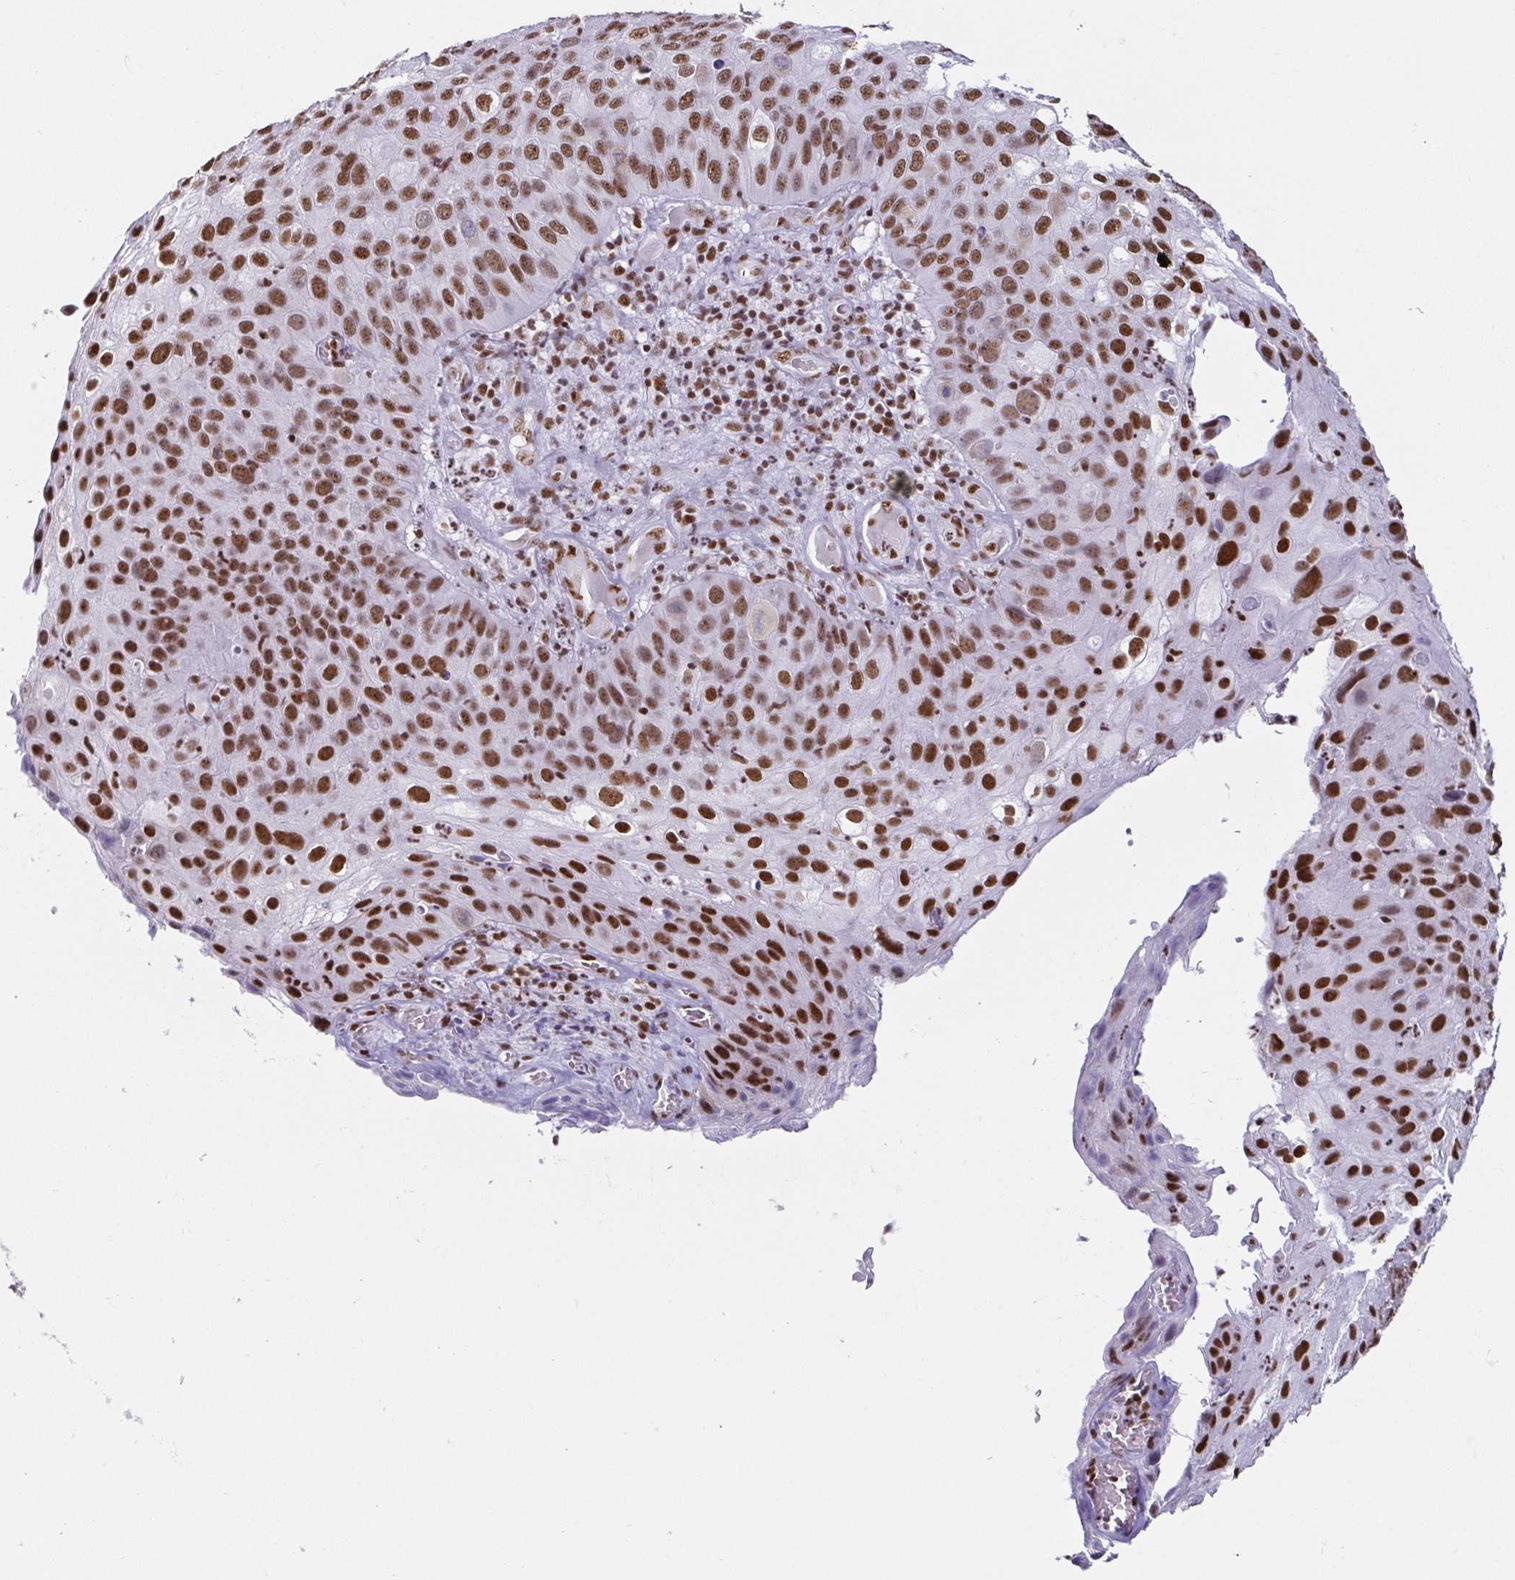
{"staining": {"intensity": "moderate", "quantity": ">75%", "location": "nuclear"}, "tissue": "skin cancer", "cell_type": "Tumor cells", "image_type": "cancer", "snomed": [{"axis": "morphology", "description": "Squamous cell carcinoma, NOS"}, {"axis": "topography", "description": "Skin"}], "caption": "Skin squamous cell carcinoma stained for a protein (brown) exhibits moderate nuclear positive staining in approximately >75% of tumor cells.", "gene": "EWSR1", "patient": {"sex": "male", "age": 87}}